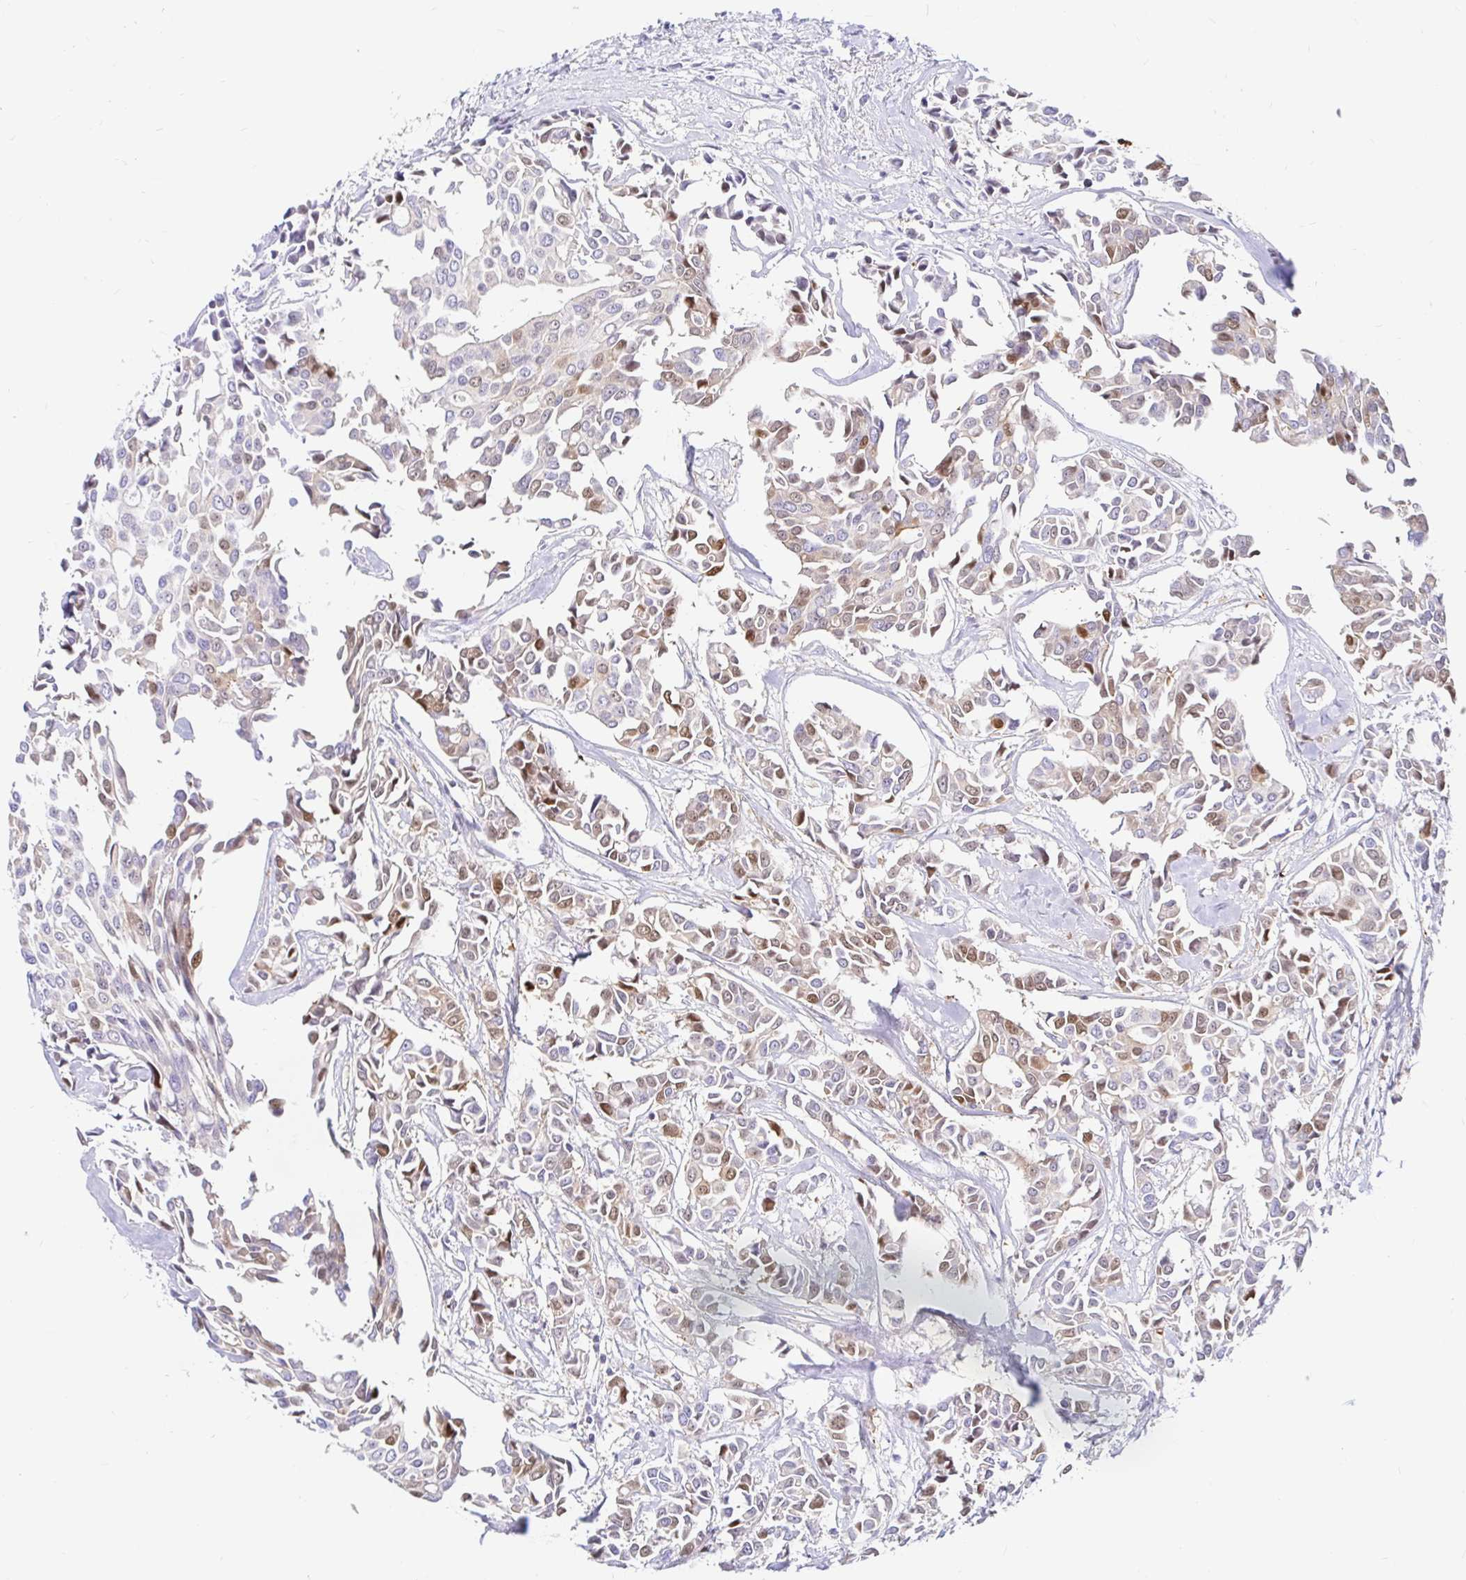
{"staining": {"intensity": "moderate", "quantity": "<25%", "location": "cytoplasmic/membranous,nuclear"}, "tissue": "breast cancer", "cell_type": "Tumor cells", "image_type": "cancer", "snomed": [{"axis": "morphology", "description": "Duct carcinoma"}, {"axis": "topography", "description": "Breast"}], "caption": "A high-resolution histopathology image shows immunohistochemistry (IHC) staining of breast cancer, which displays moderate cytoplasmic/membranous and nuclear positivity in approximately <25% of tumor cells.", "gene": "PPP1R1B", "patient": {"sex": "female", "age": 54}}